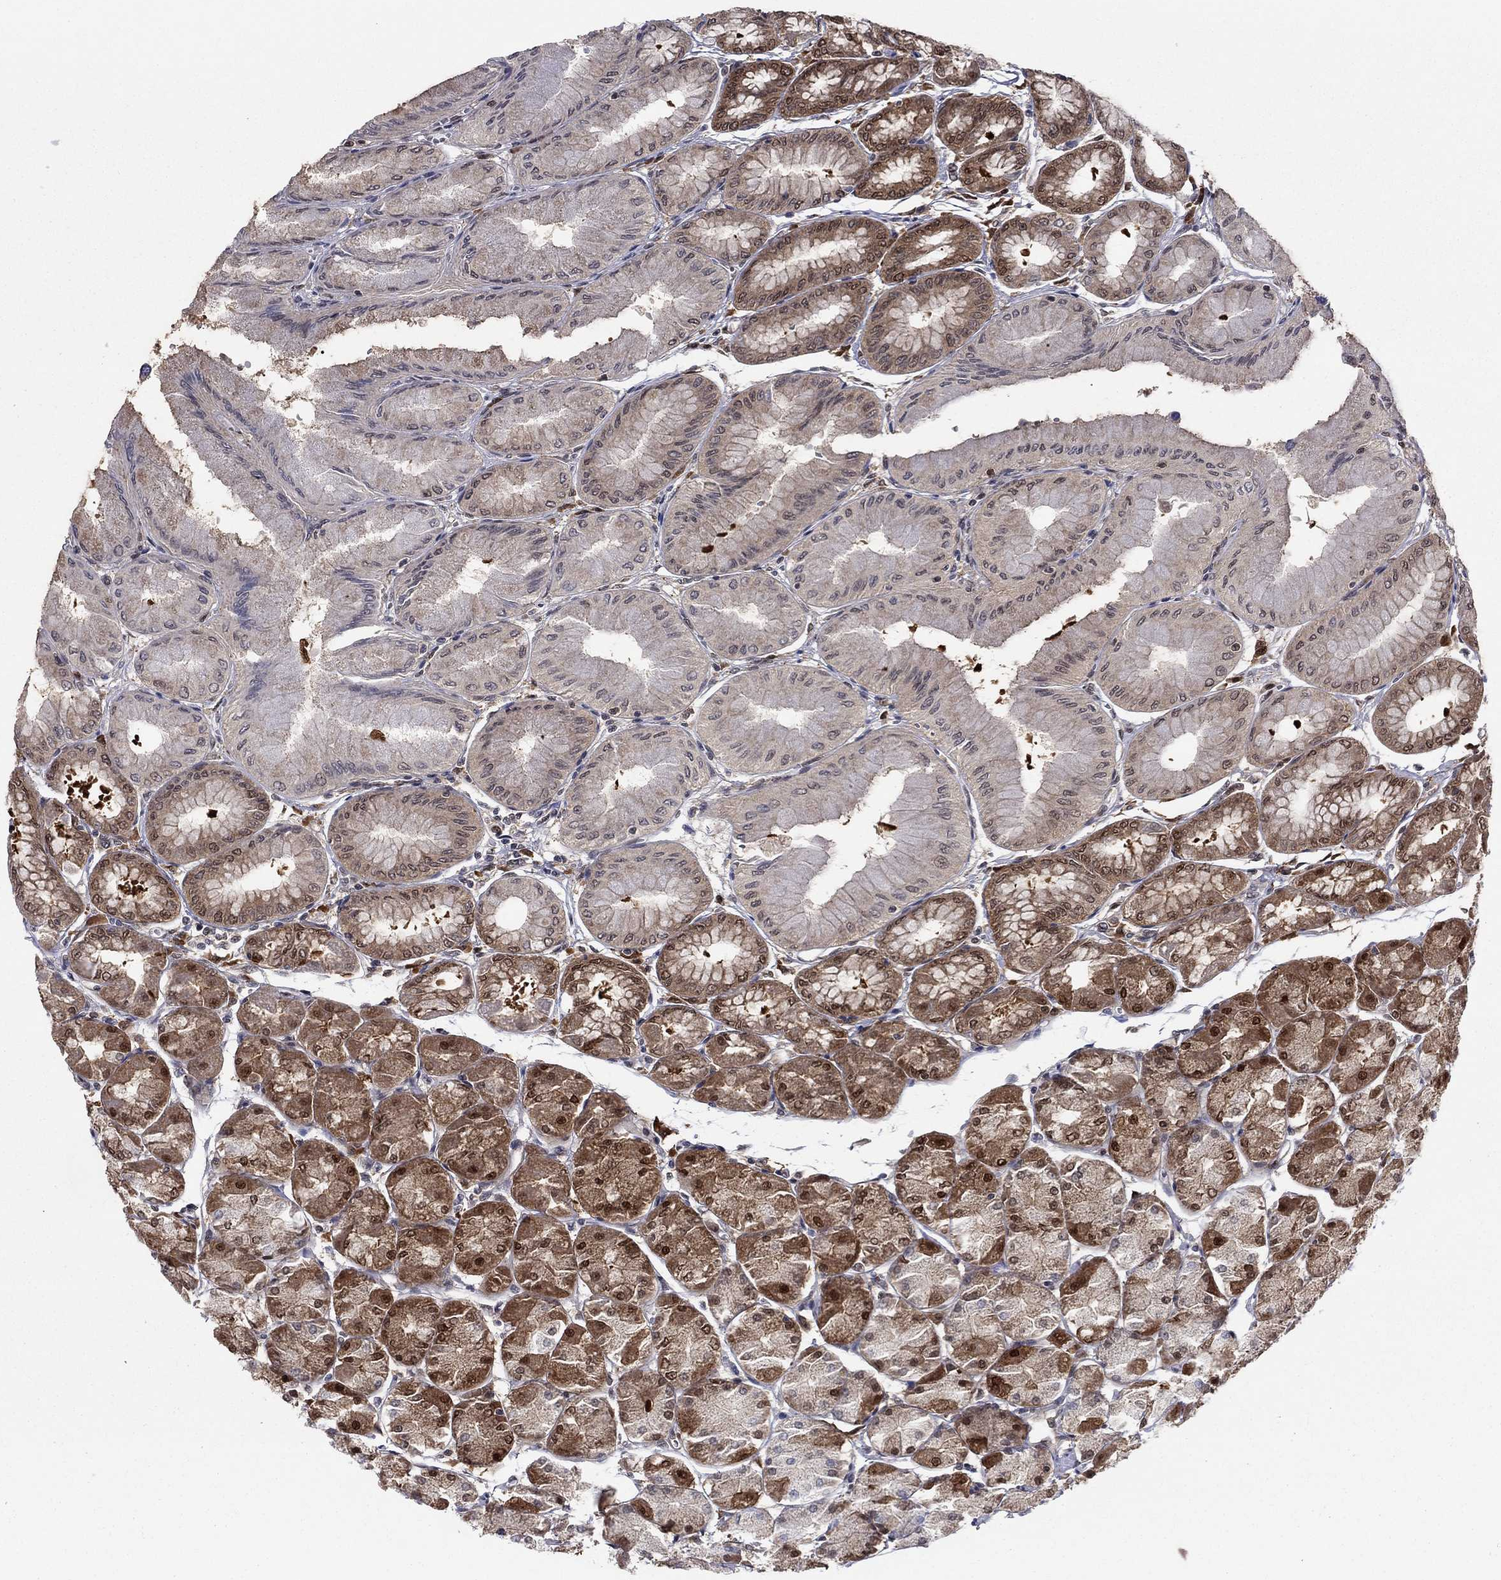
{"staining": {"intensity": "strong", "quantity": ">75%", "location": "cytoplasmic/membranous,nuclear"}, "tissue": "stomach", "cell_type": "Glandular cells", "image_type": "normal", "snomed": [{"axis": "morphology", "description": "Normal tissue, NOS"}, {"axis": "topography", "description": "Stomach, upper"}], "caption": "Protein expression analysis of normal stomach displays strong cytoplasmic/membranous,nuclear positivity in approximately >75% of glandular cells. Nuclei are stained in blue.", "gene": "FKBP4", "patient": {"sex": "male", "age": 60}}